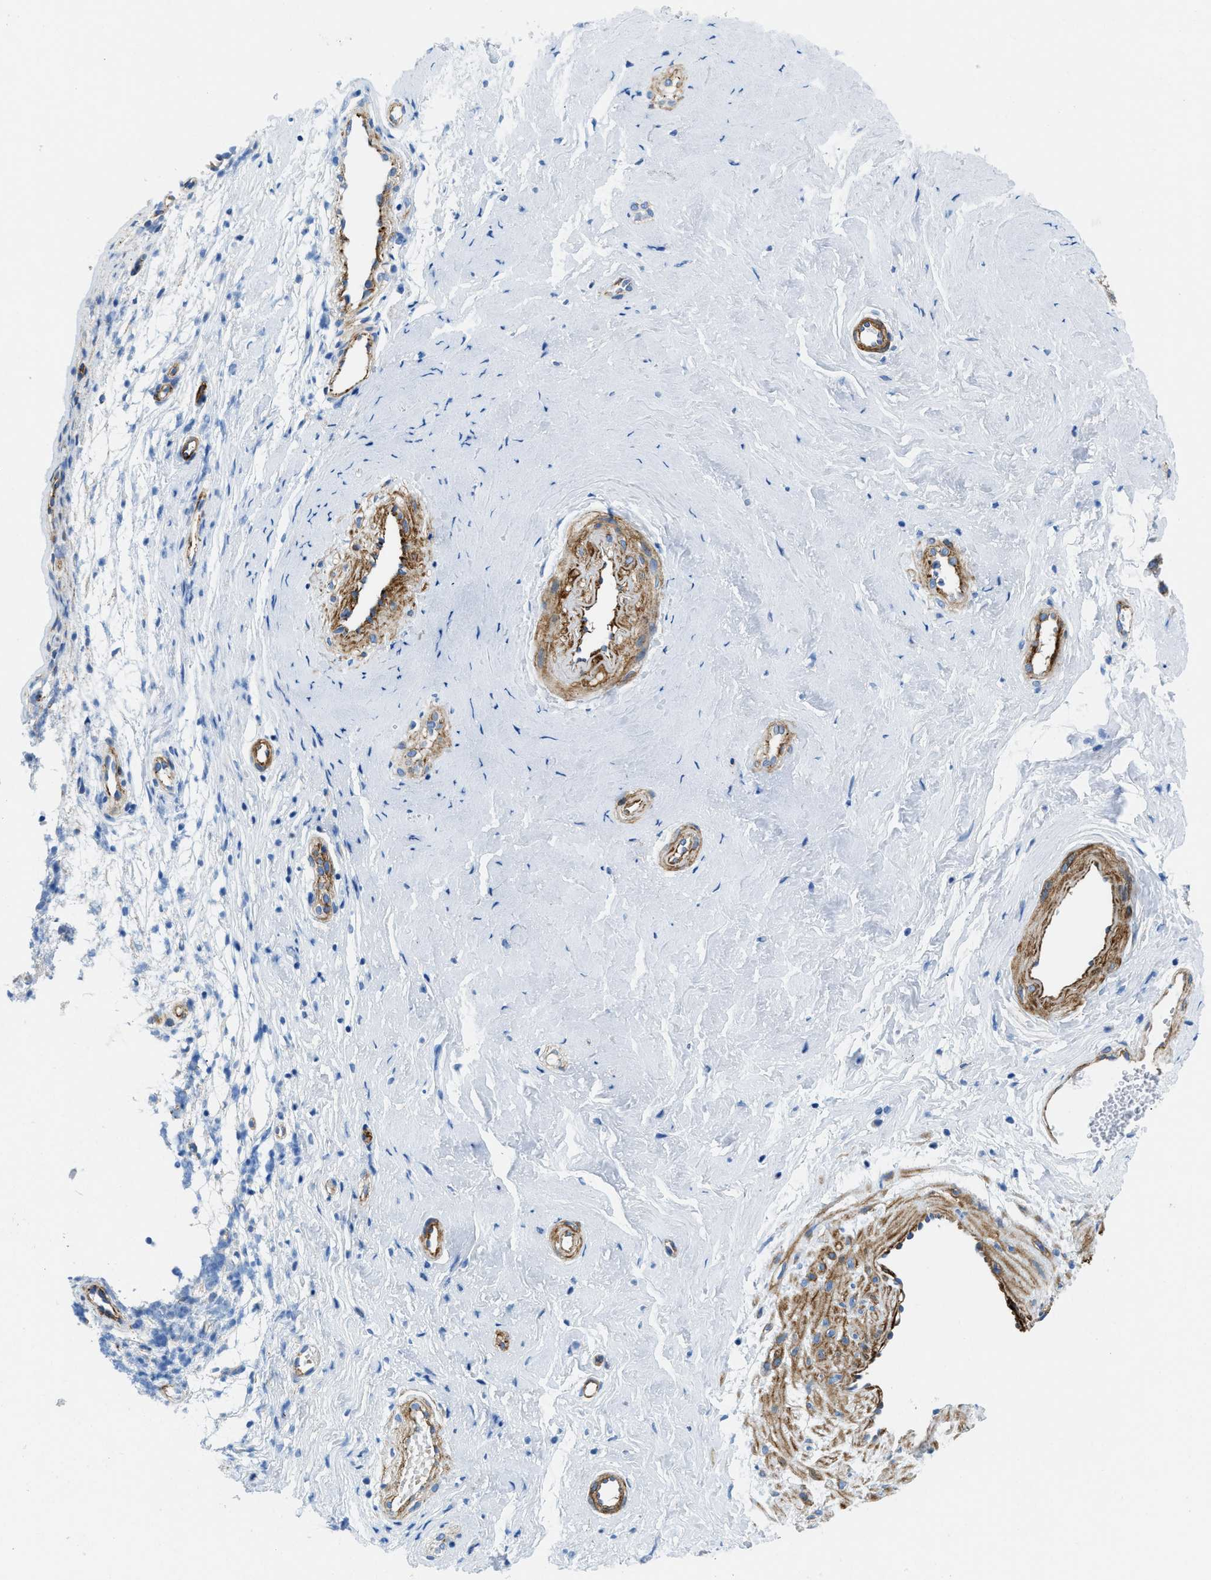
{"staining": {"intensity": "strong", "quantity": ">75%", "location": "cytoplasmic/membranous"}, "tissue": "nasopharynx", "cell_type": "Respiratory epithelial cells", "image_type": "normal", "snomed": [{"axis": "morphology", "description": "Normal tissue, NOS"}, {"axis": "morphology", "description": "Inflammation, NOS"}, {"axis": "topography", "description": "Nasopharynx"}], "caption": "A high amount of strong cytoplasmic/membranous positivity is appreciated in about >75% of respiratory epithelial cells in unremarkable nasopharynx. The staining was performed using DAB to visualize the protein expression in brown, while the nuclei were stained in blue with hematoxylin (Magnification: 20x).", "gene": "CUTA", "patient": {"sex": "male", "age": 48}}